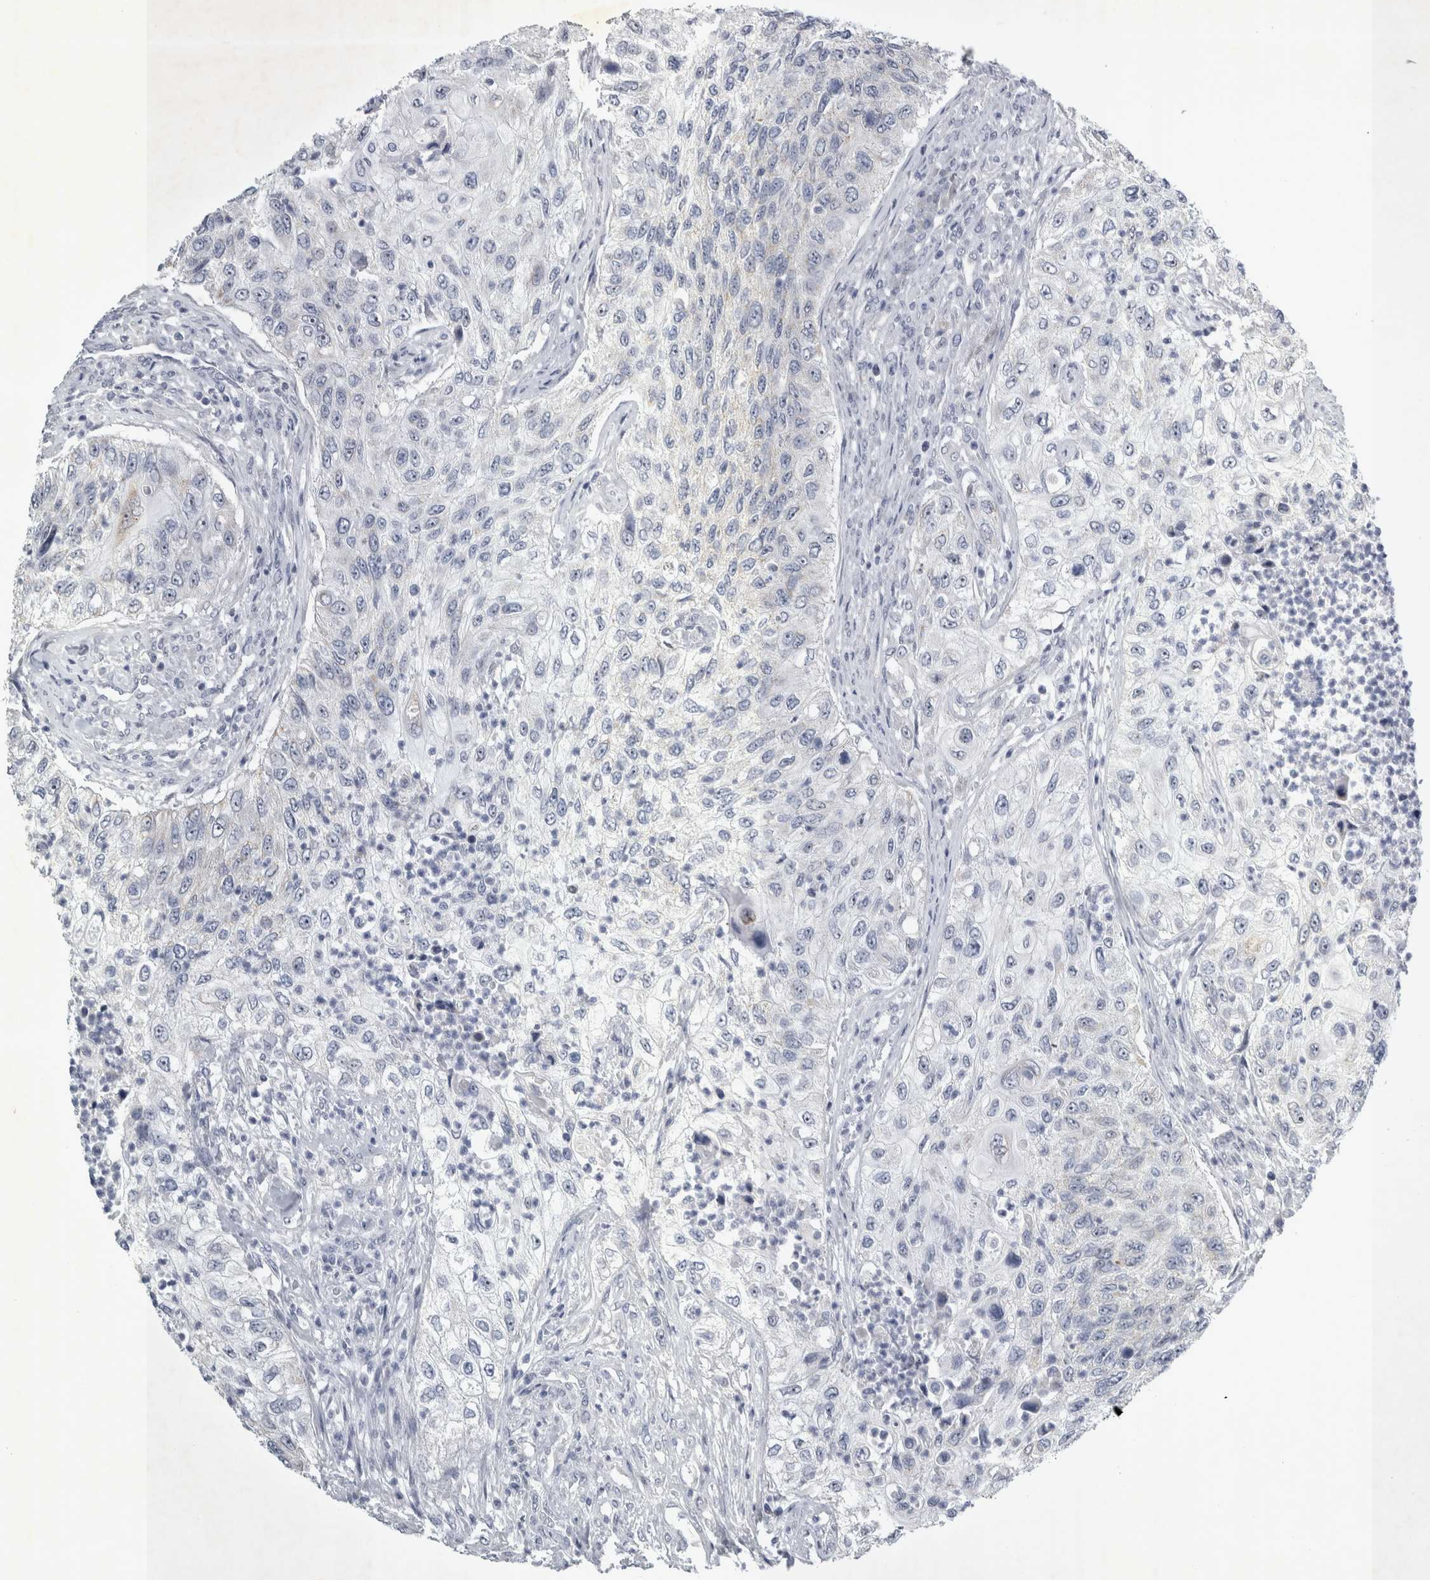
{"staining": {"intensity": "negative", "quantity": "none", "location": "none"}, "tissue": "urothelial cancer", "cell_type": "Tumor cells", "image_type": "cancer", "snomed": [{"axis": "morphology", "description": "Urothelial carcinoma, High grade"}, {"axis": "topography", "description": "Urinary bladder"}], "caption": "High-grade urothelial carcinoma was stained to show a protein in brown. There is no significant staining in tumor cells.", "gene": "FXYD7", "patient": {"sex": "female", "age": 60}}